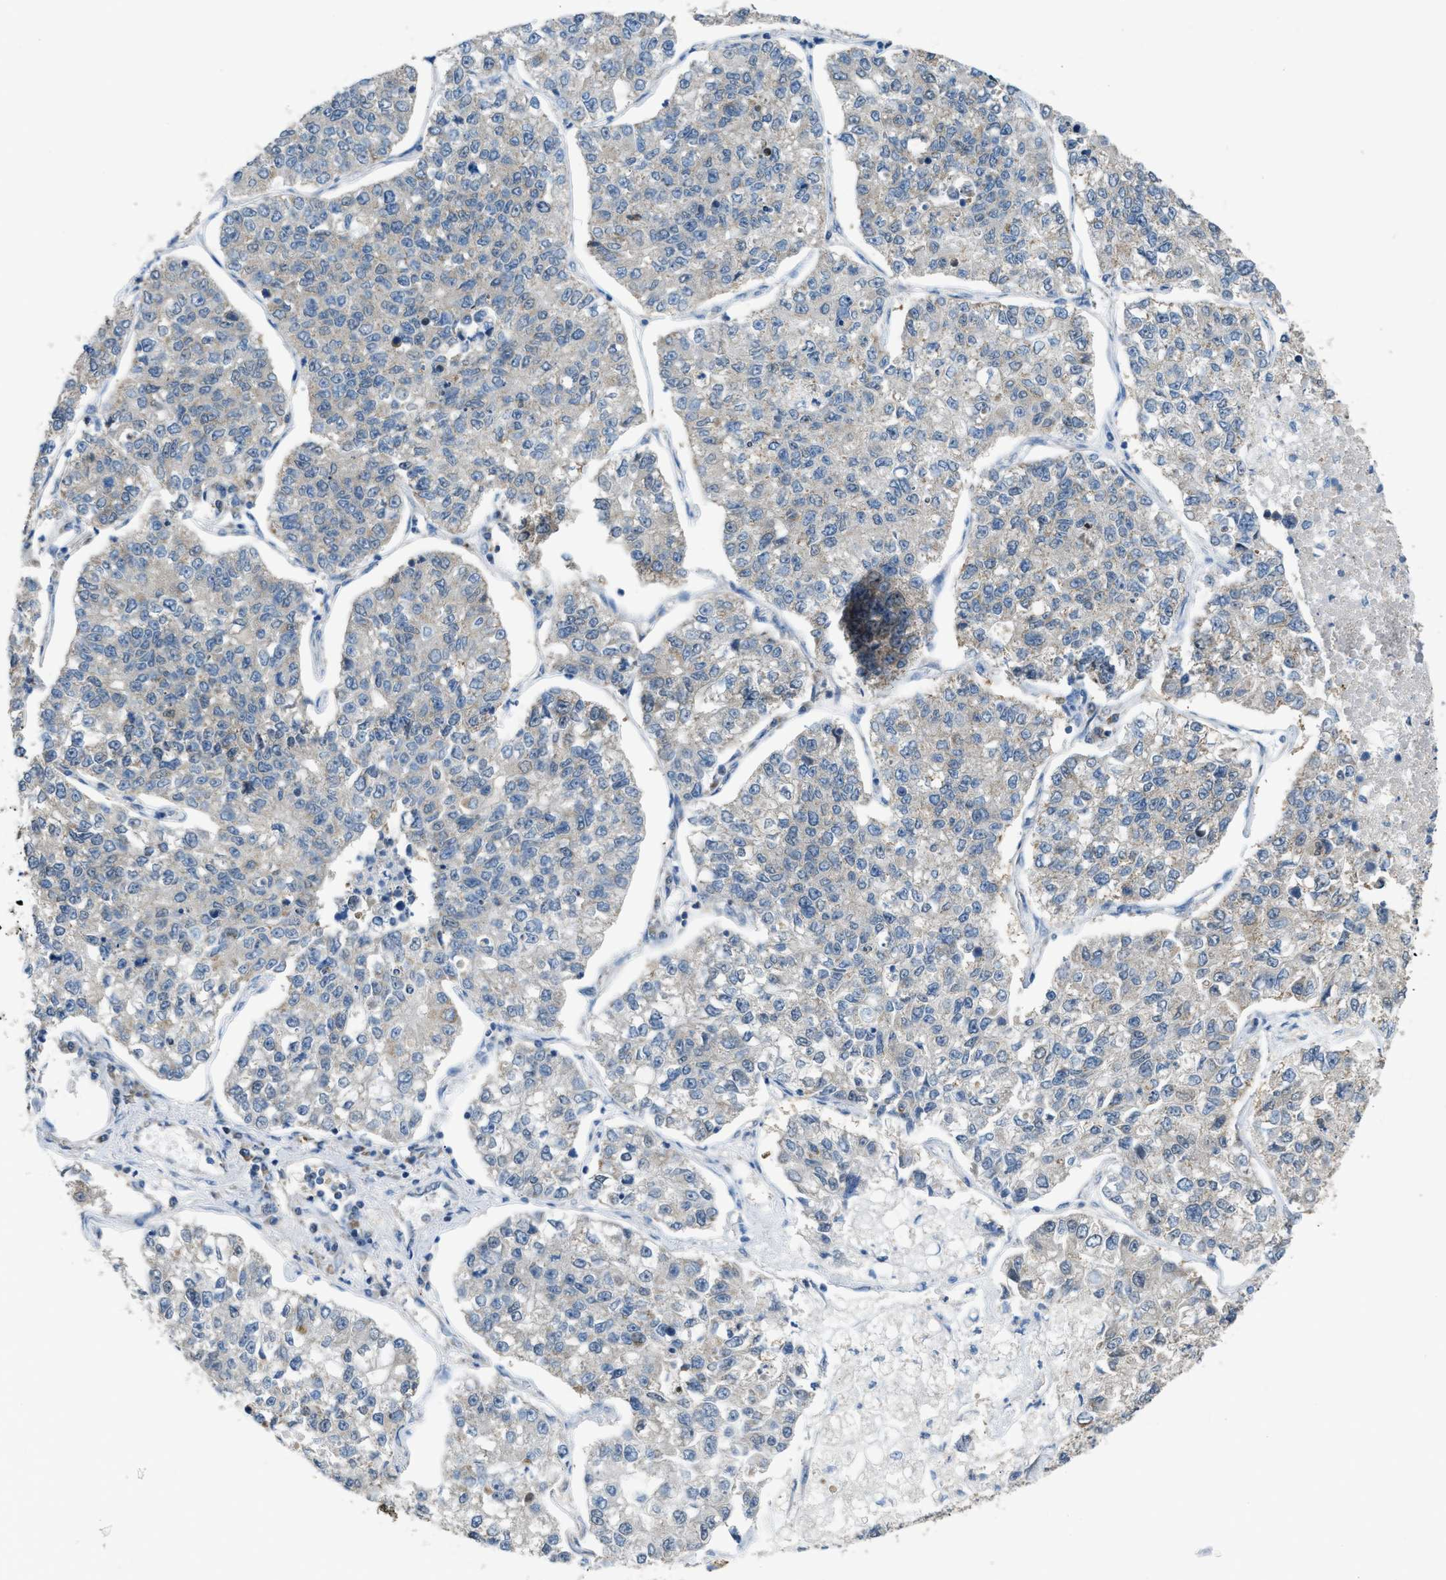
{"staining": {"intensity": "negative", "quantity": "none", "location": "none"}, "tissue": "lung cancer", "cell_type": "Tumor cells", "image_type": "cancer", "snomed": [{"axis": "morphology", "description": "Adenocarcinoma, NOS"}, {"axis": "topography", "description": "Lung"}], "caption": "Tumor cells are negative for brown protein staining in adenocarcinoma (lung).", "gene": "ETFB", "patient": {"sex": "male", "age": 49}}